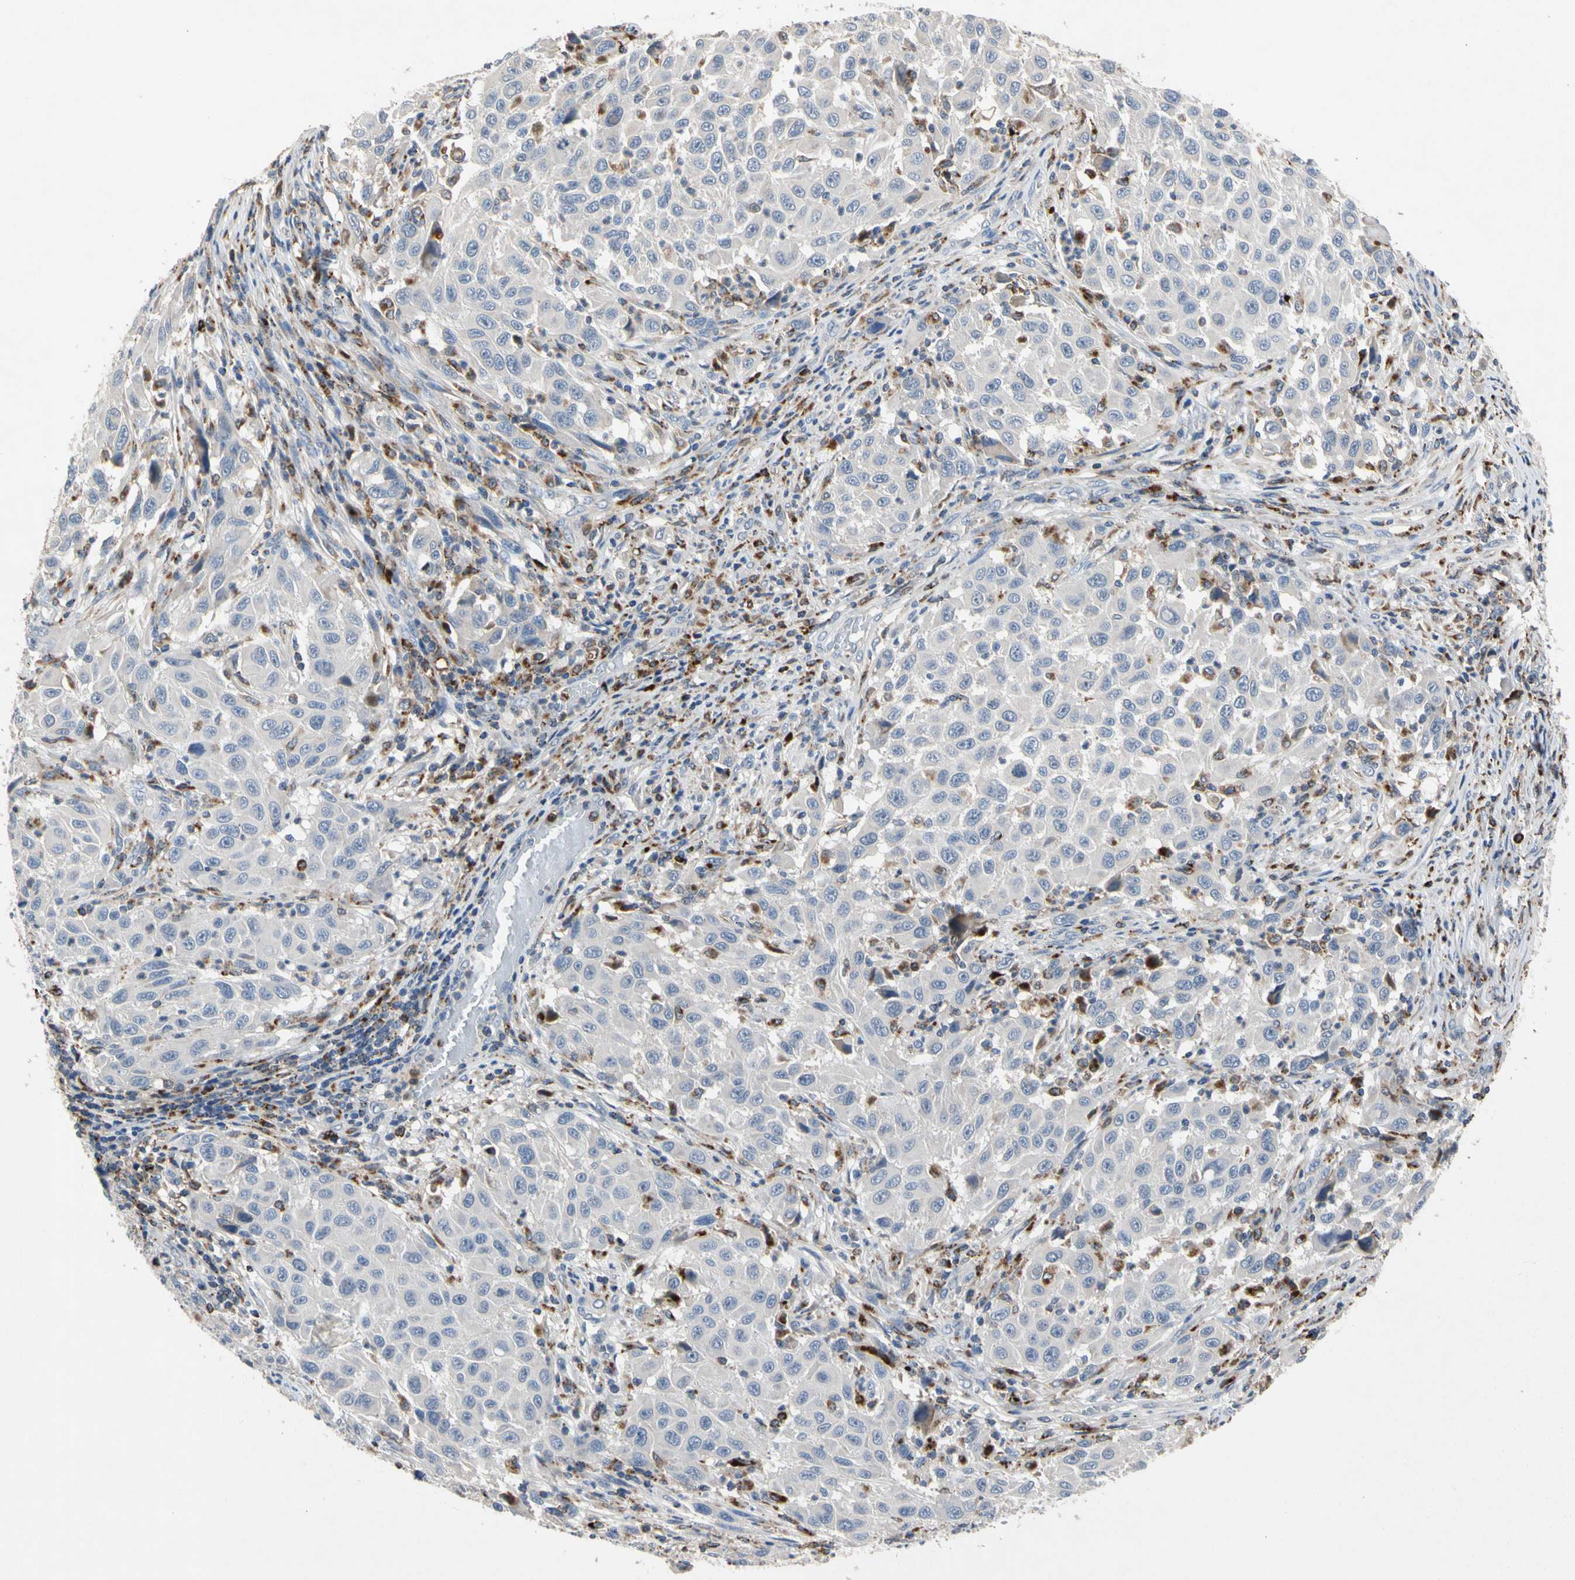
{"staining": {"intensity": "negative", "quantity": "none", "location": "none"}, "tissue": "melanoma", "cell_type": "Tumor cells", "image_type": "cancer", "snomed": [{"axis": "morphology", "description": "Malignant melanoma, Metastatic site"}, {"axis": "topography", "description": "Lymph node"}], "caption": "Immunohistochemistry (IHC) histopathology image of melanoma stained for a protein (brown), which demonstrates no staining in tumor cells. The staining was performed using DAB (3,3'-diaminobenzidine) to visualize the protein expression in brown, while the nuclei were stained in blue with hematoxylin (Magnification: 20x).", "gene": "ADA2", "patient": {"sex": "male", "age": 61}}